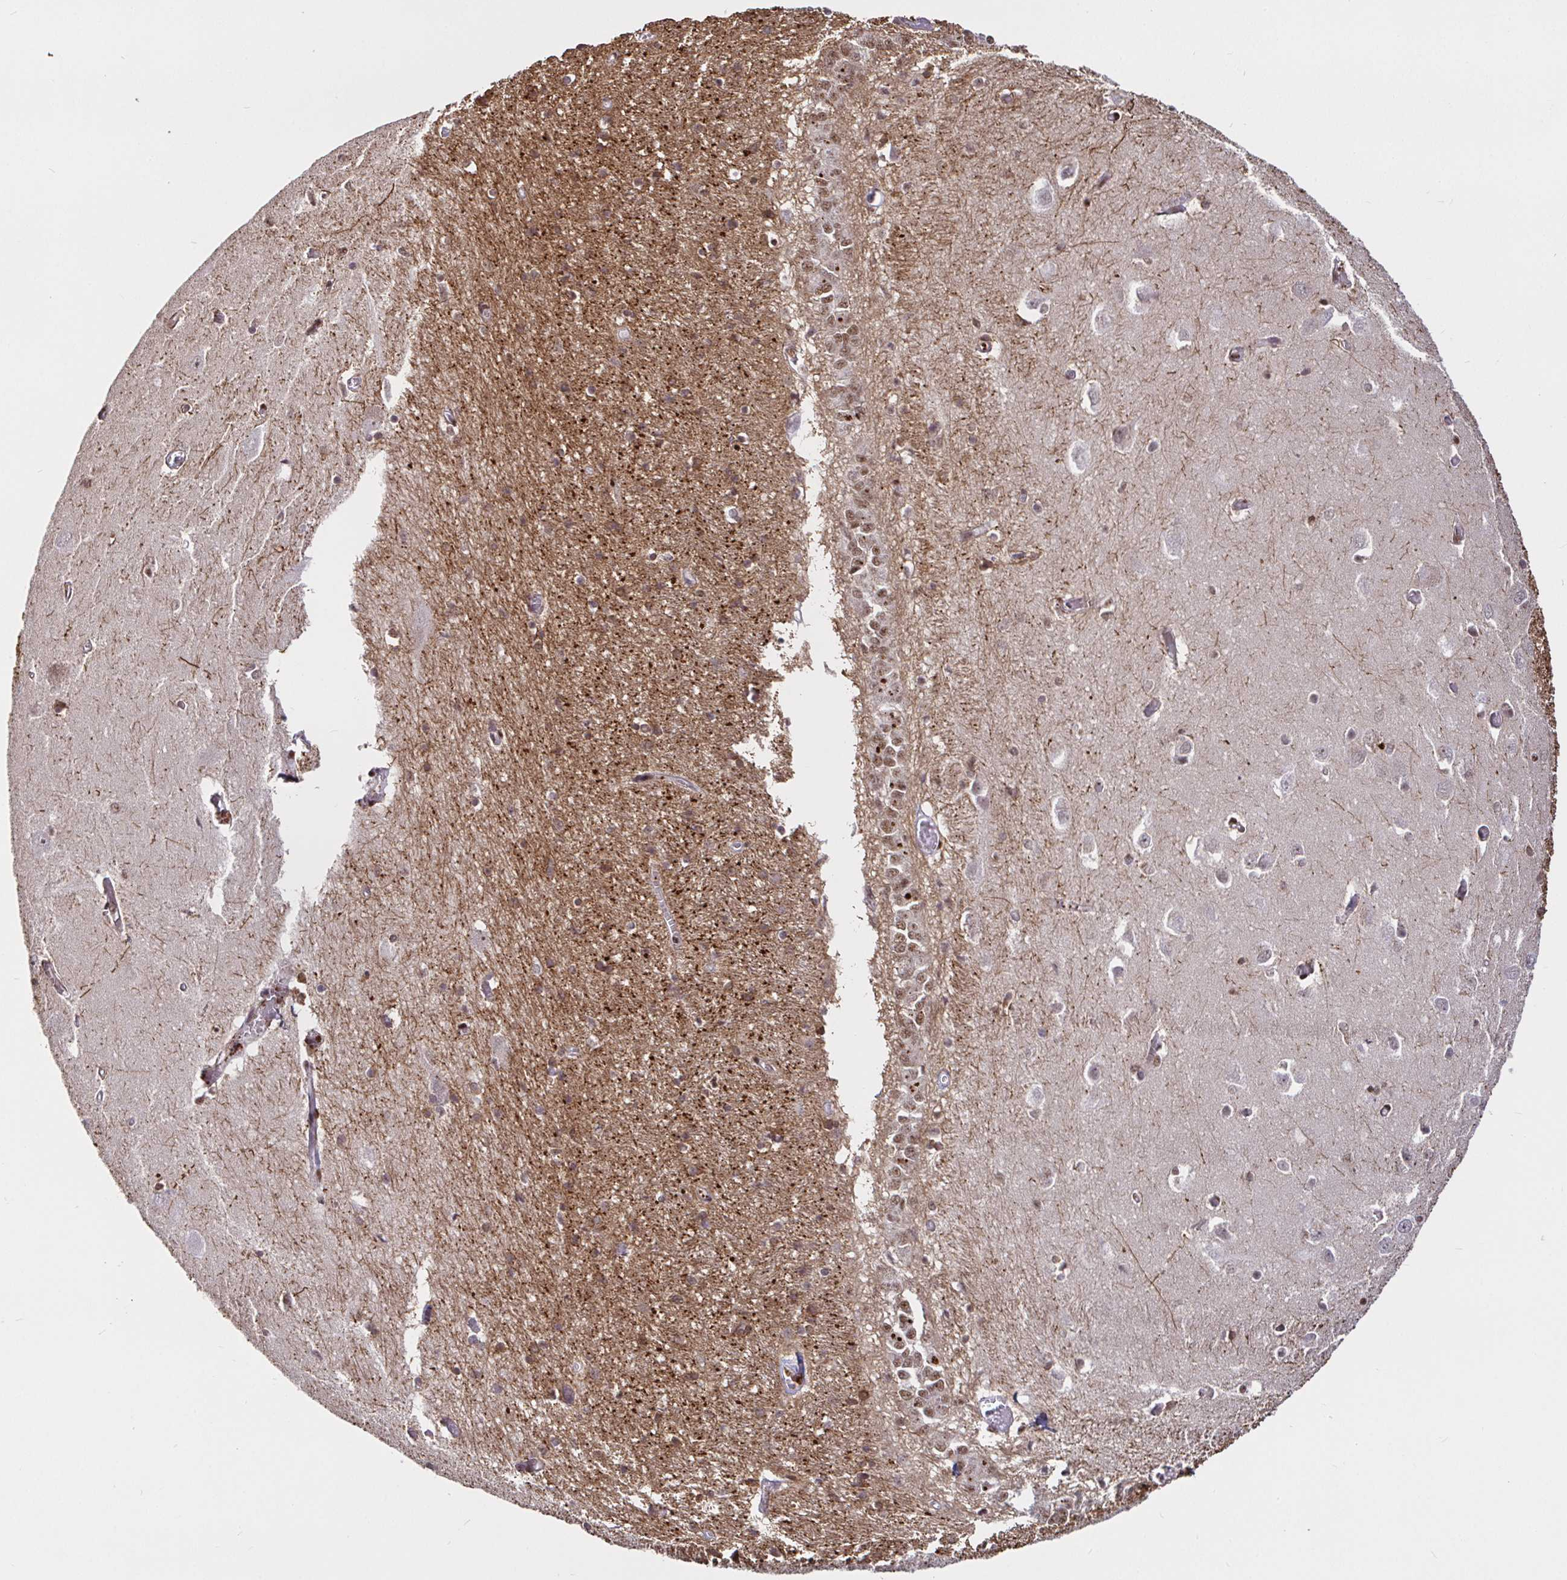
{"staining": {"intensity": "moderate", "quantity": "<25%", "location": "nuclear"}, "tissue": "caudate", "cell_type": "Glial cells", "image_type": "normal", "snomed": [{"axis": "morphology", "description": "Normal tissue, NOS"}, {"axis": "topography", "description": "Lateral ventricle wall"}, {"axis": "topography", "description": "Hippocampus"}], "caption": "Protein expression analysis of unremarkable human caudate reveals moderate nuclear positivity in approximately <25% of glial cells. The staining was performed using DAB to visualize the protein expression in brown, while the nuclei were stained in blue with hematoxylin (Magnification: 20x).", "gene": "SP3", "patient": {"sex": "female", "age": 63}}